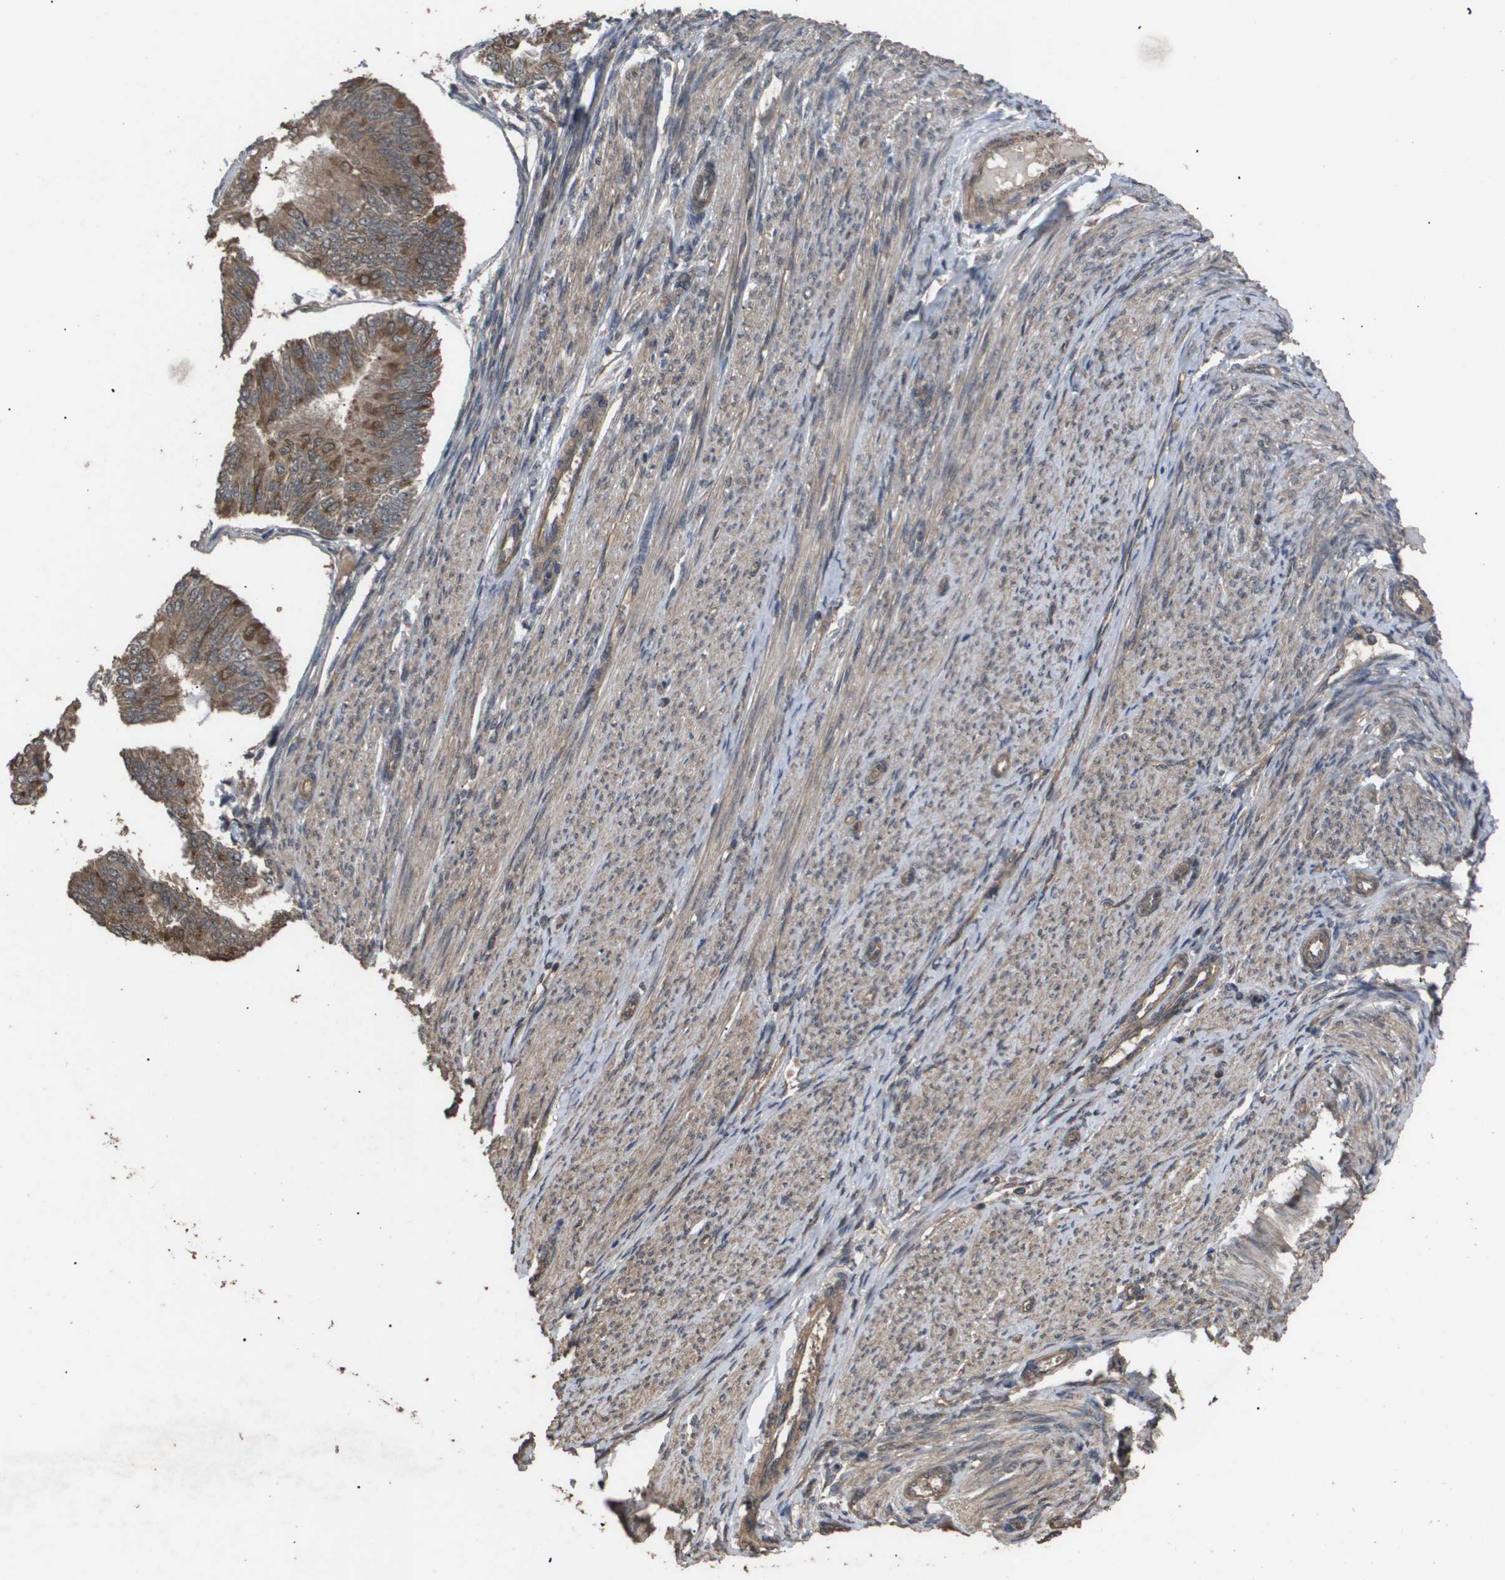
{"staining": {"intensity": "moderate", "quantity": ">75%", "location": "cytoplasmic/membranous"}, "tissue": "endometrial cancer", "cell_type": "Tumor cells", "image_type": "cancer", "snomed": [{"axis": "morphology", "description": "Adenocarcinoma, NOS"}, {"axis": "topography", "description": "Endometrium"}], "caption": "Protein expression analysis of endometrial cancer (adenocarcinoma) displays moderate cytoplasmic/membranous expression in approximately >75% of tumor cells.", "gene": "CUL5", "patient": {"sex": "female", "age": 58}}